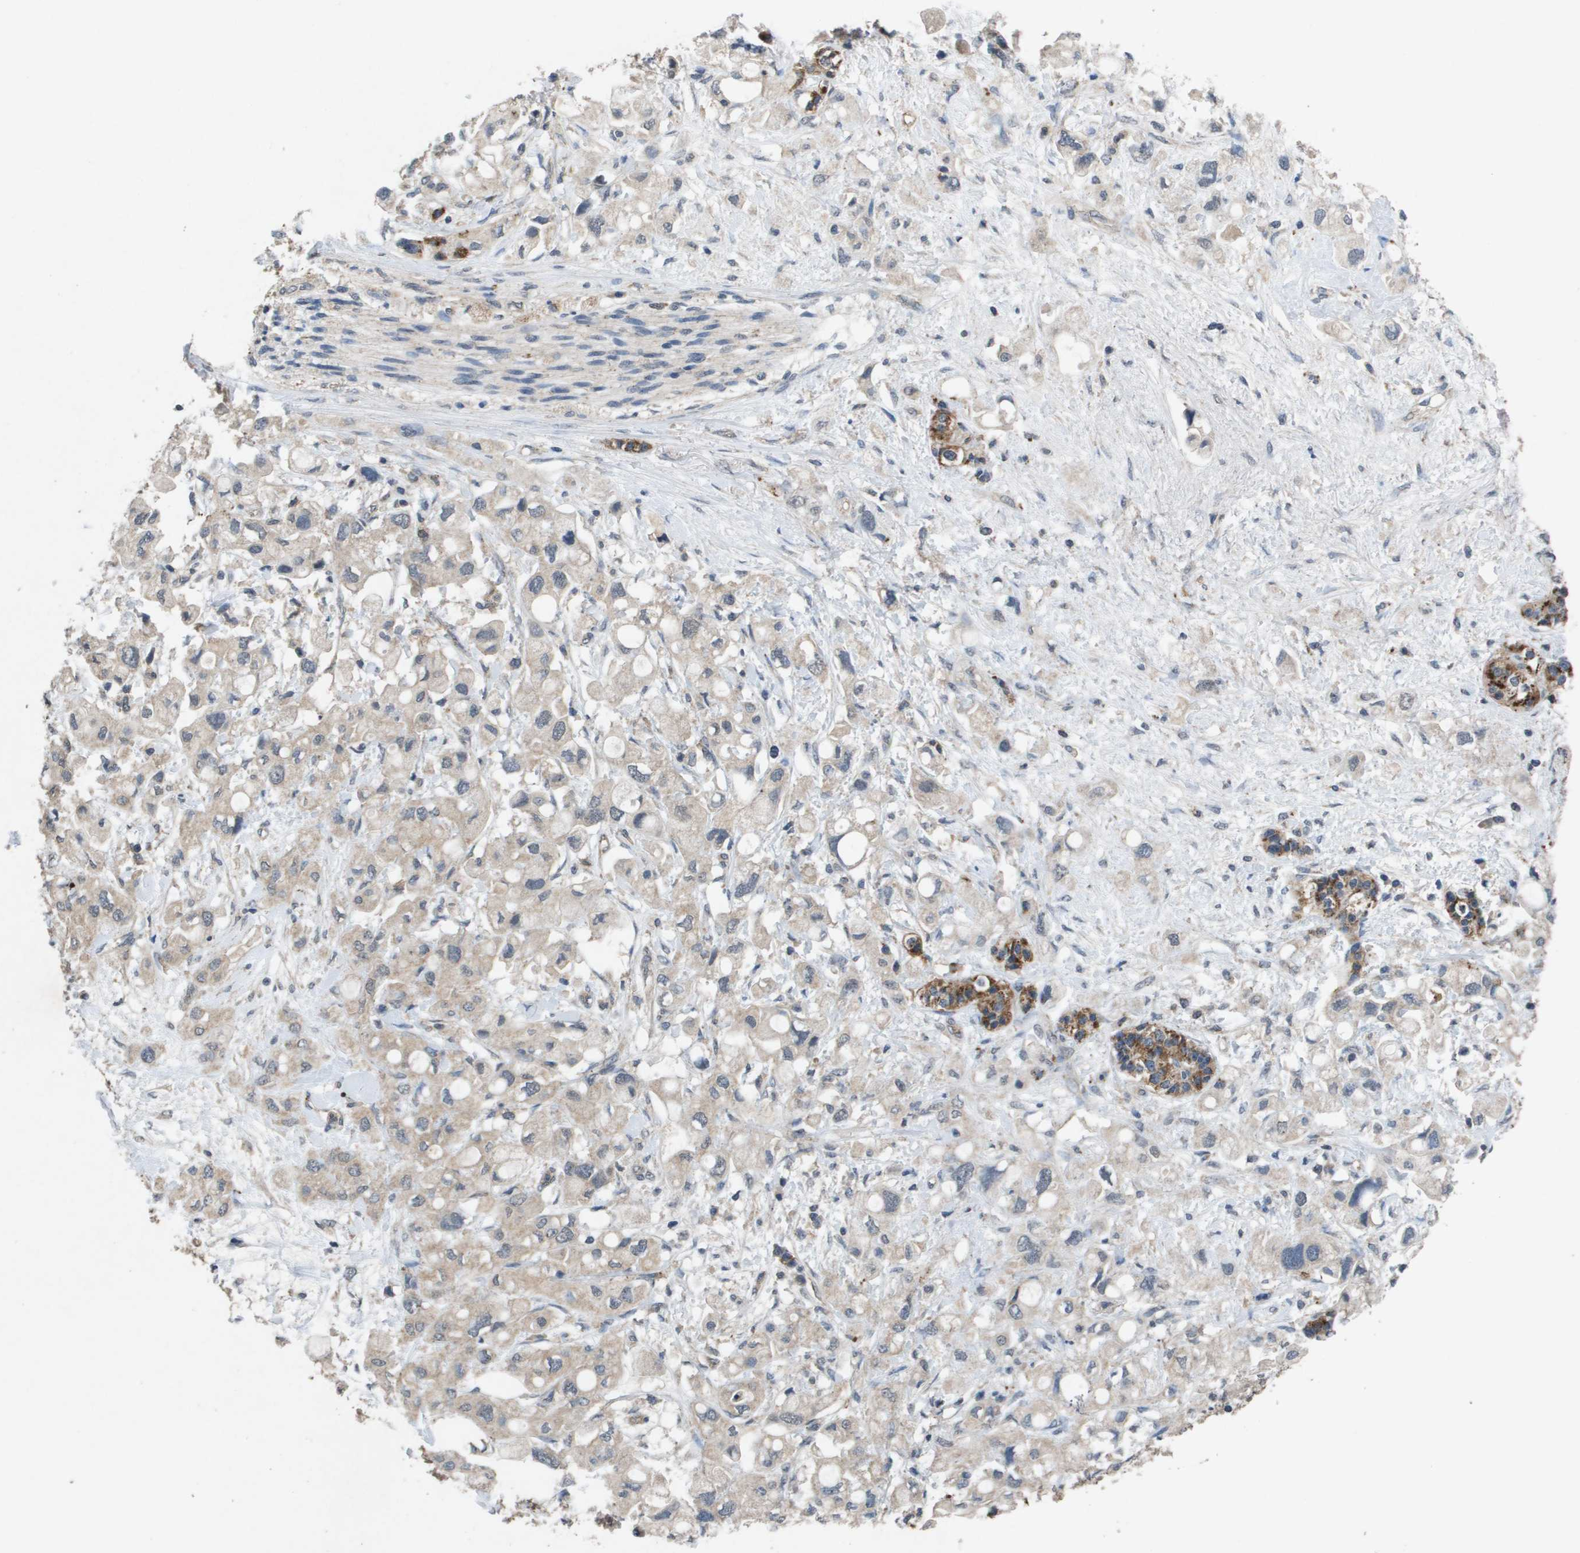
{"staining": {"intensity": "weak", "quantity": "25%-75%", "location": "cytoplasmic/membranous"}, "tissue": "pancreatic cancer", "cell_type": "Tumor cells", "image_type": "cancer", "snomed": [{"axis": "morphology", "description": "Adenocarcinoma, NOS"}, {"axis": "topography", "description": "Pancreas"}], "caption": "Approximately 25%-75% of tumor cells in pancreatic cancer show weak cytoplasmic/membranous protein expression as visualized by brown immunohistochemical staining.", "gene": "PROC", "patient": {"sex": "female", "age": 56}}